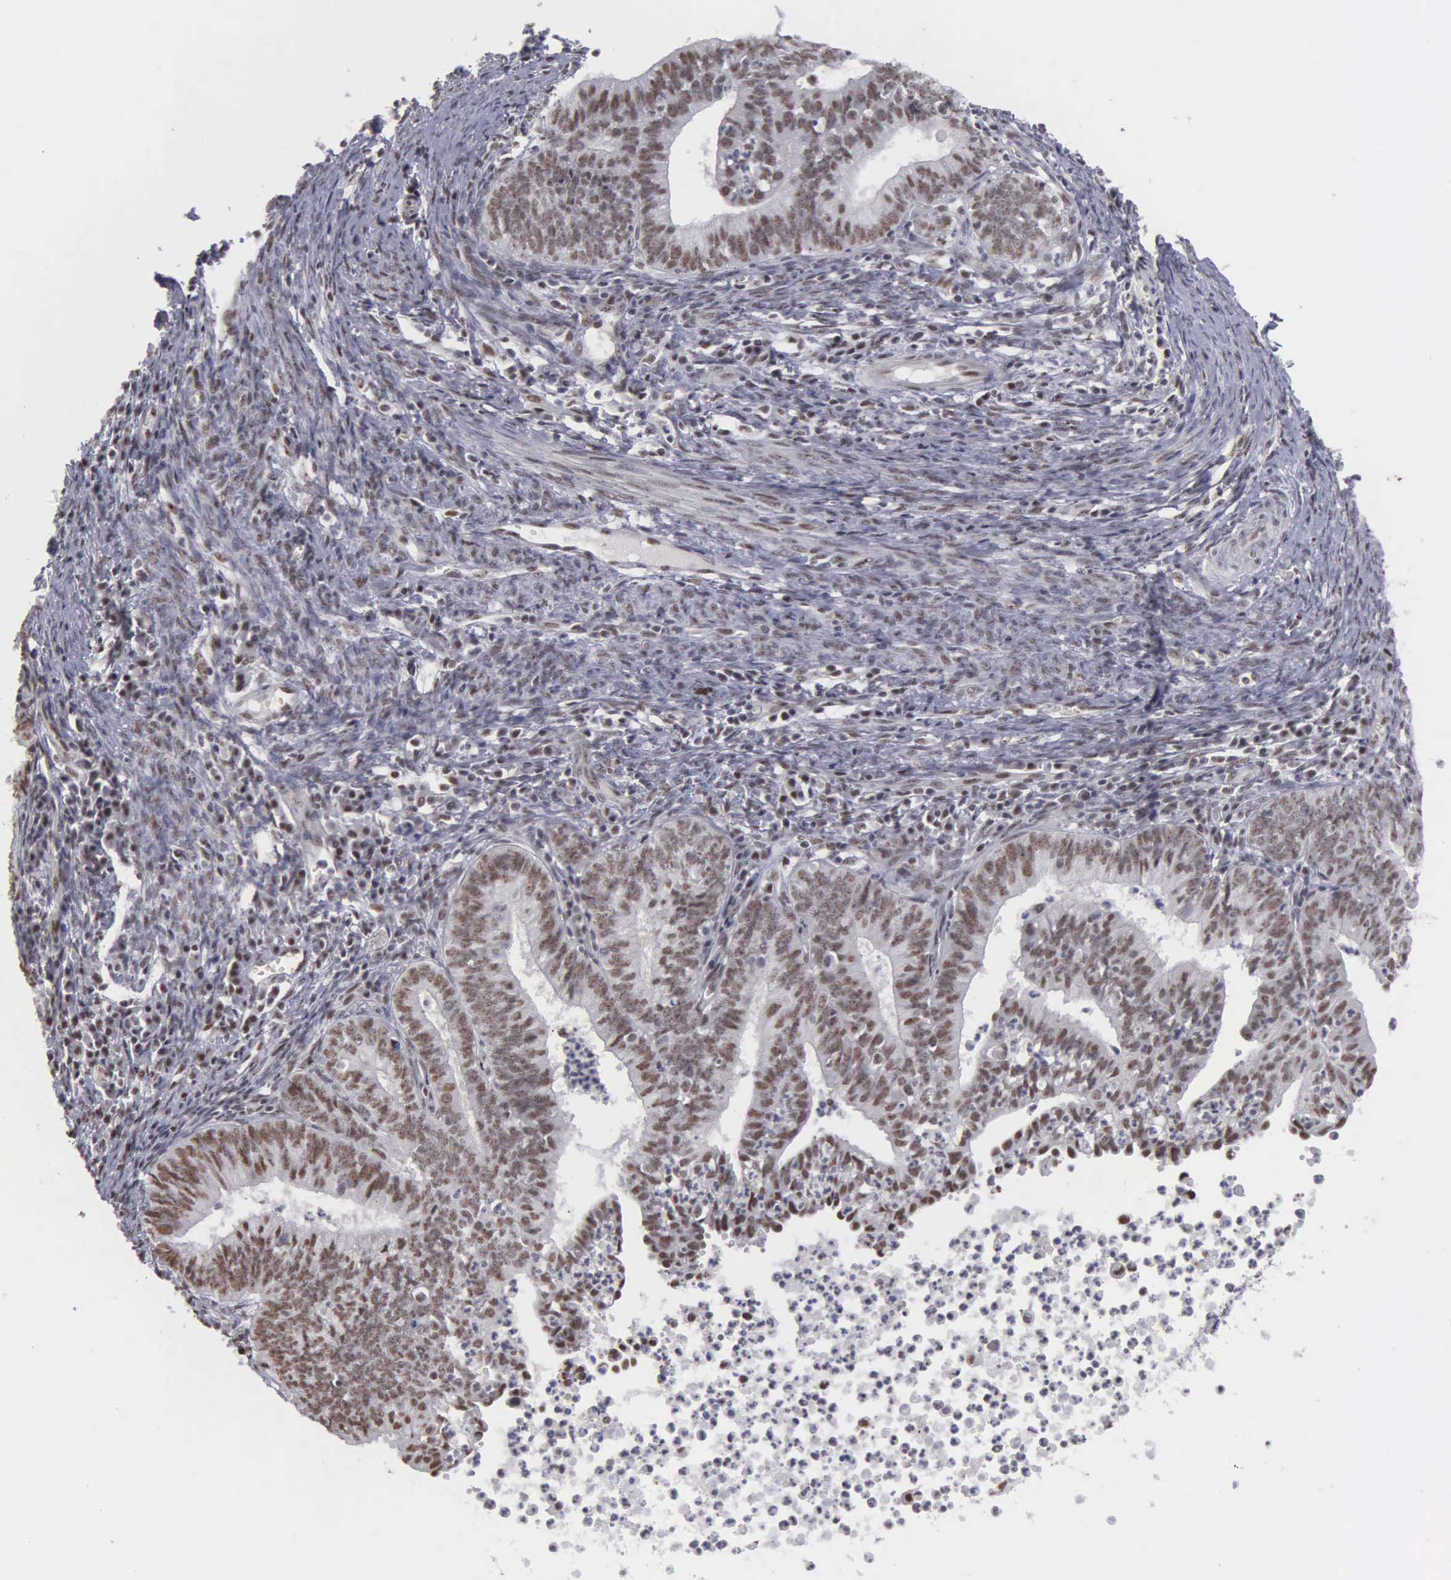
{"staining": {"intensity": "moderate", "quantity": ">75%", "location": "nuclear"}, "tissue": "endometrial cancer", "cell_type": "Tumor cells", "image_type": "cancer", "snomed": [{"axis": "morphology", "description": "Adenocarcinoma, NOS"}, {"axis": "topography", "description": "Endometrium"}], "caption": "Immunohistochemical staining of human endometrial cancer (adenocarcinoma) demonstrates medium levels of moderate nuclear protein staining in approximately >75% of tumor cells.", "gene": "KIAA0586", "patient": {"sex": "female", "age": 66}}